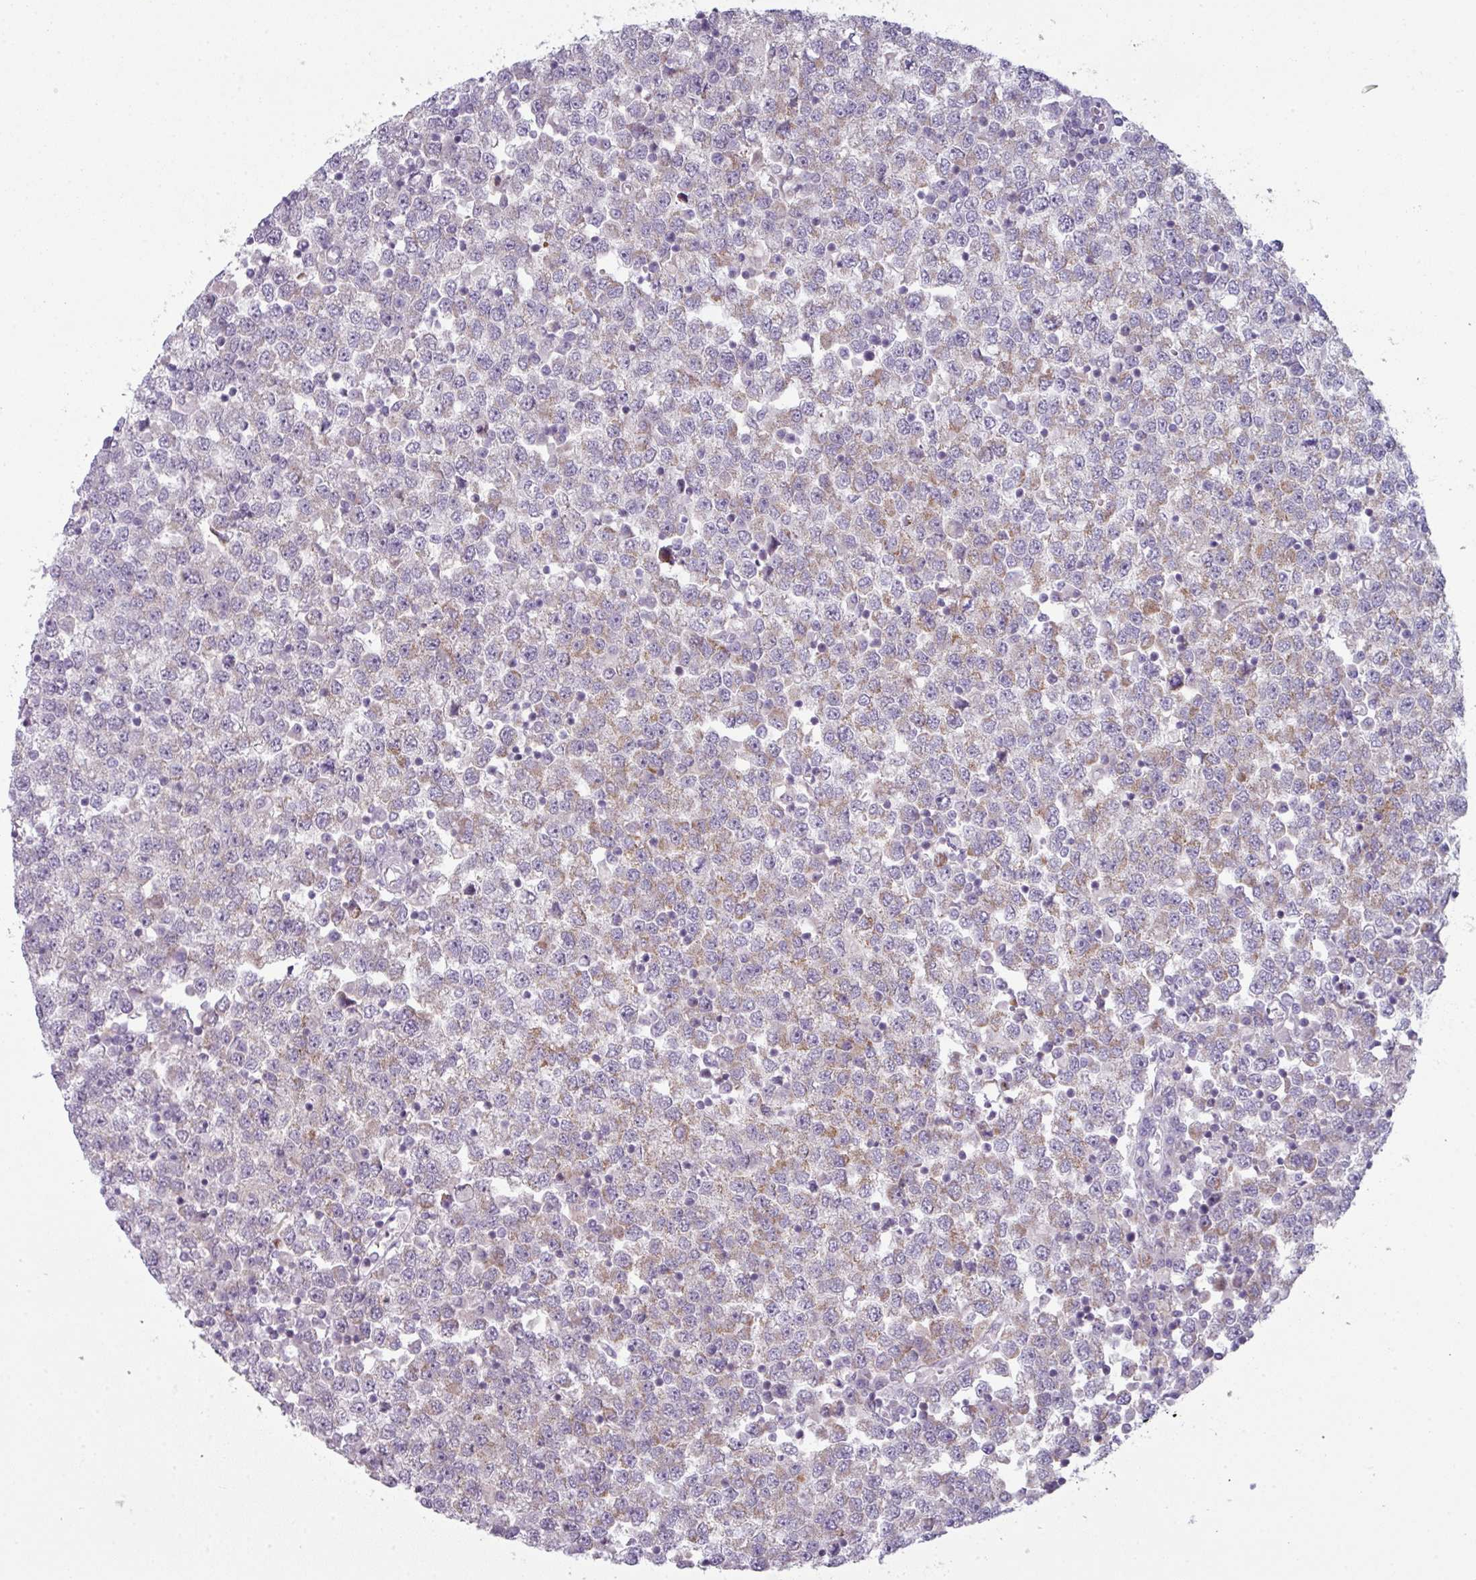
{"staining": {"intensity": "weak", "quantity": ">75%", "location": "cytoplasmic/membranous"}, "tissue": "testis cancer", "cell_type": "Tumor cells", "image_type": "cancer", "snomed": [{"axis": "morphology", "description": "Seminoma, NOS"}, {"axis": "topography", "description": "Testis"}], "caption": "Testis seminoma stained with immunohistochemistry displays weak cytoplasmic/membranous staining in about >75% of tumor cells.", "gene": "ZNF615", "patient": {"sex": "male", "age": 65}}